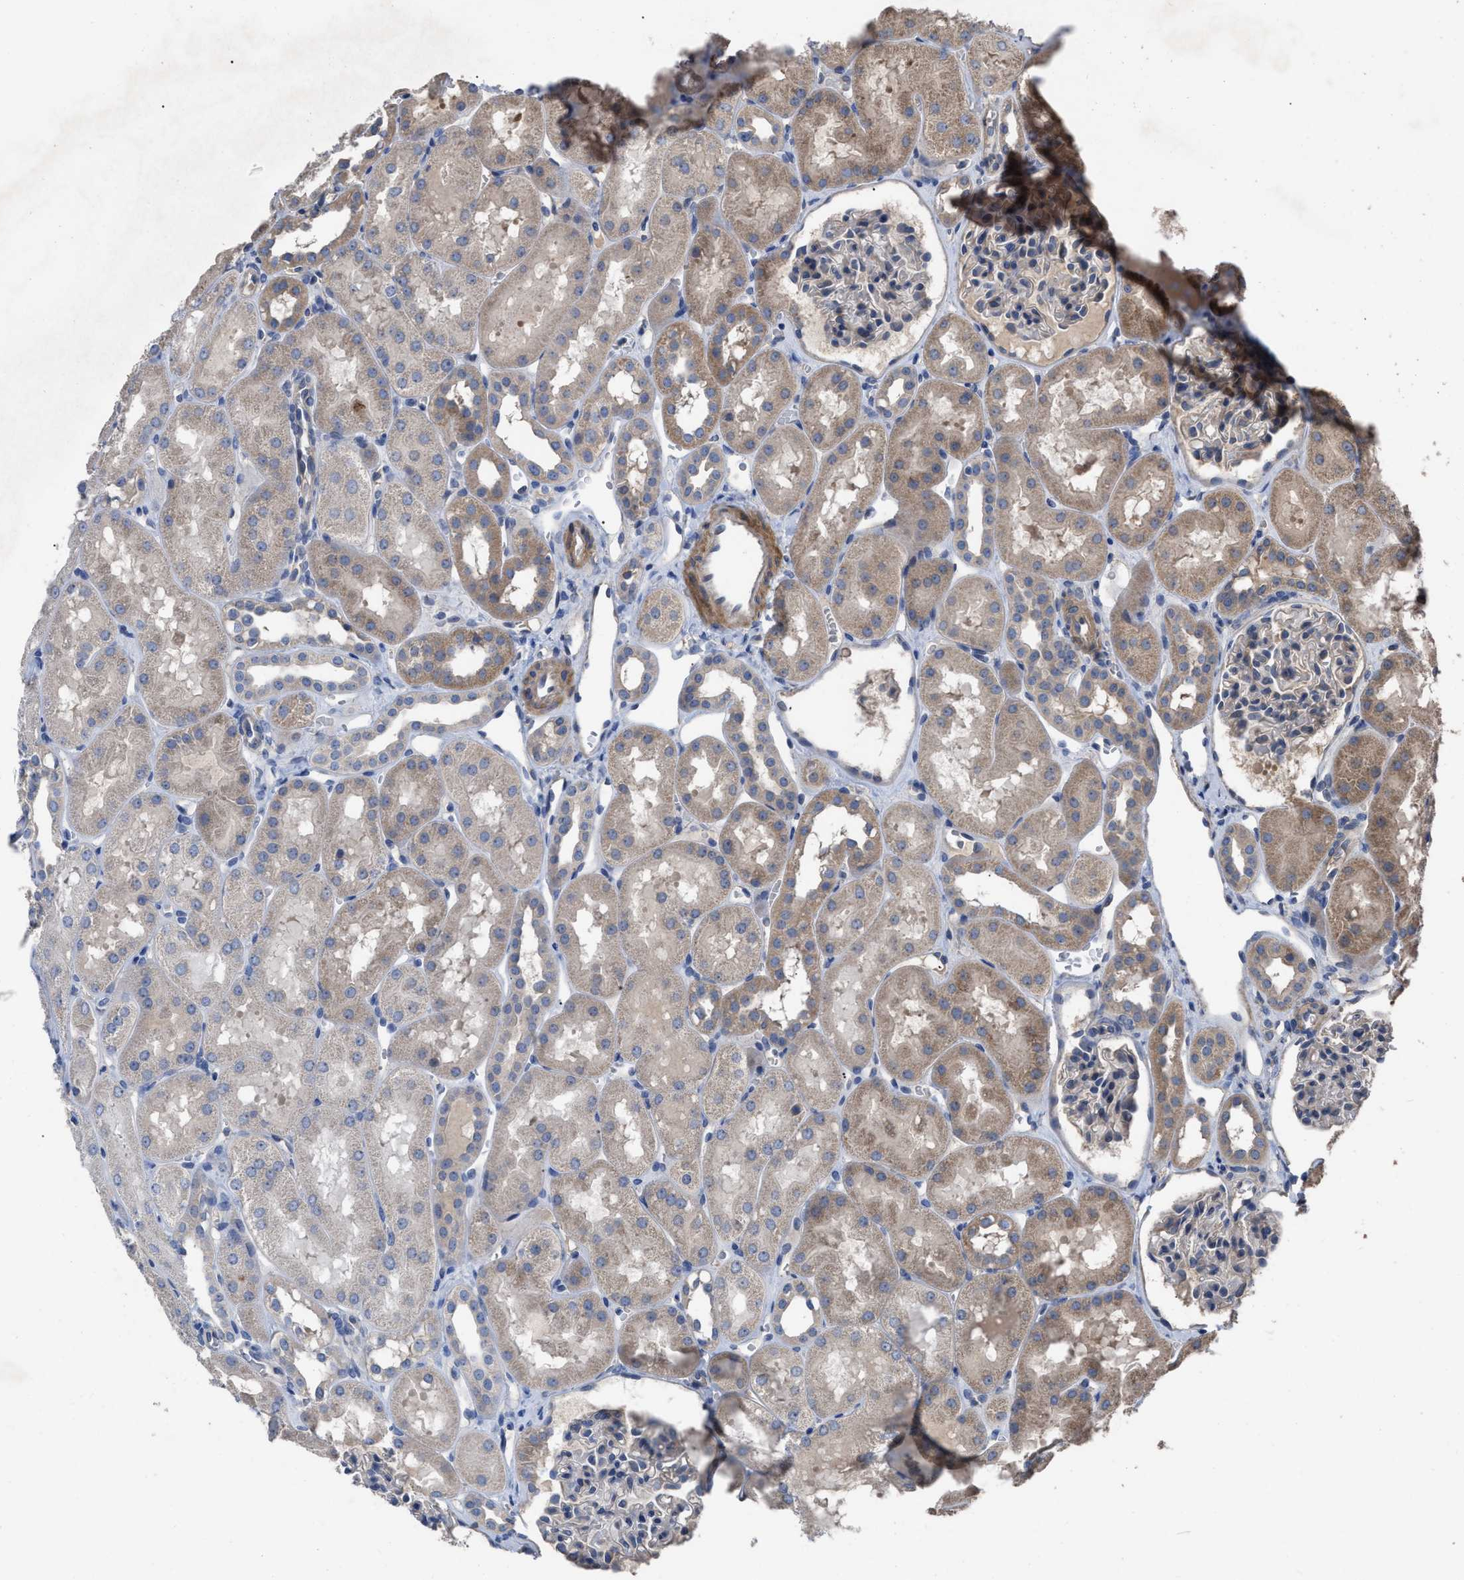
{"staining": {"intensity": "weak", "quantity": "25%-75%", "location": "cytoplasmic/membranous"}, "tissue": "kidney", "cell_type": "Cells in glomeruli", "image_type": "normal", "snomed": [{"axis": "morphology", "description": "Normal tissue, NOS"}, {"axis": "topography", "description": "Kidney"}, {"axis": "topography", "description": "Urinary bladder"}], "caption": "Weak cytoplasmic/membranous positivity for a protein is appreciated in about 25%-75% of cells in glomeruli of unremarkable kidney using immunohistochemistry (IHC).", "gene": "BTN2A1", "patient": {"sex": "male", "age": 16}}